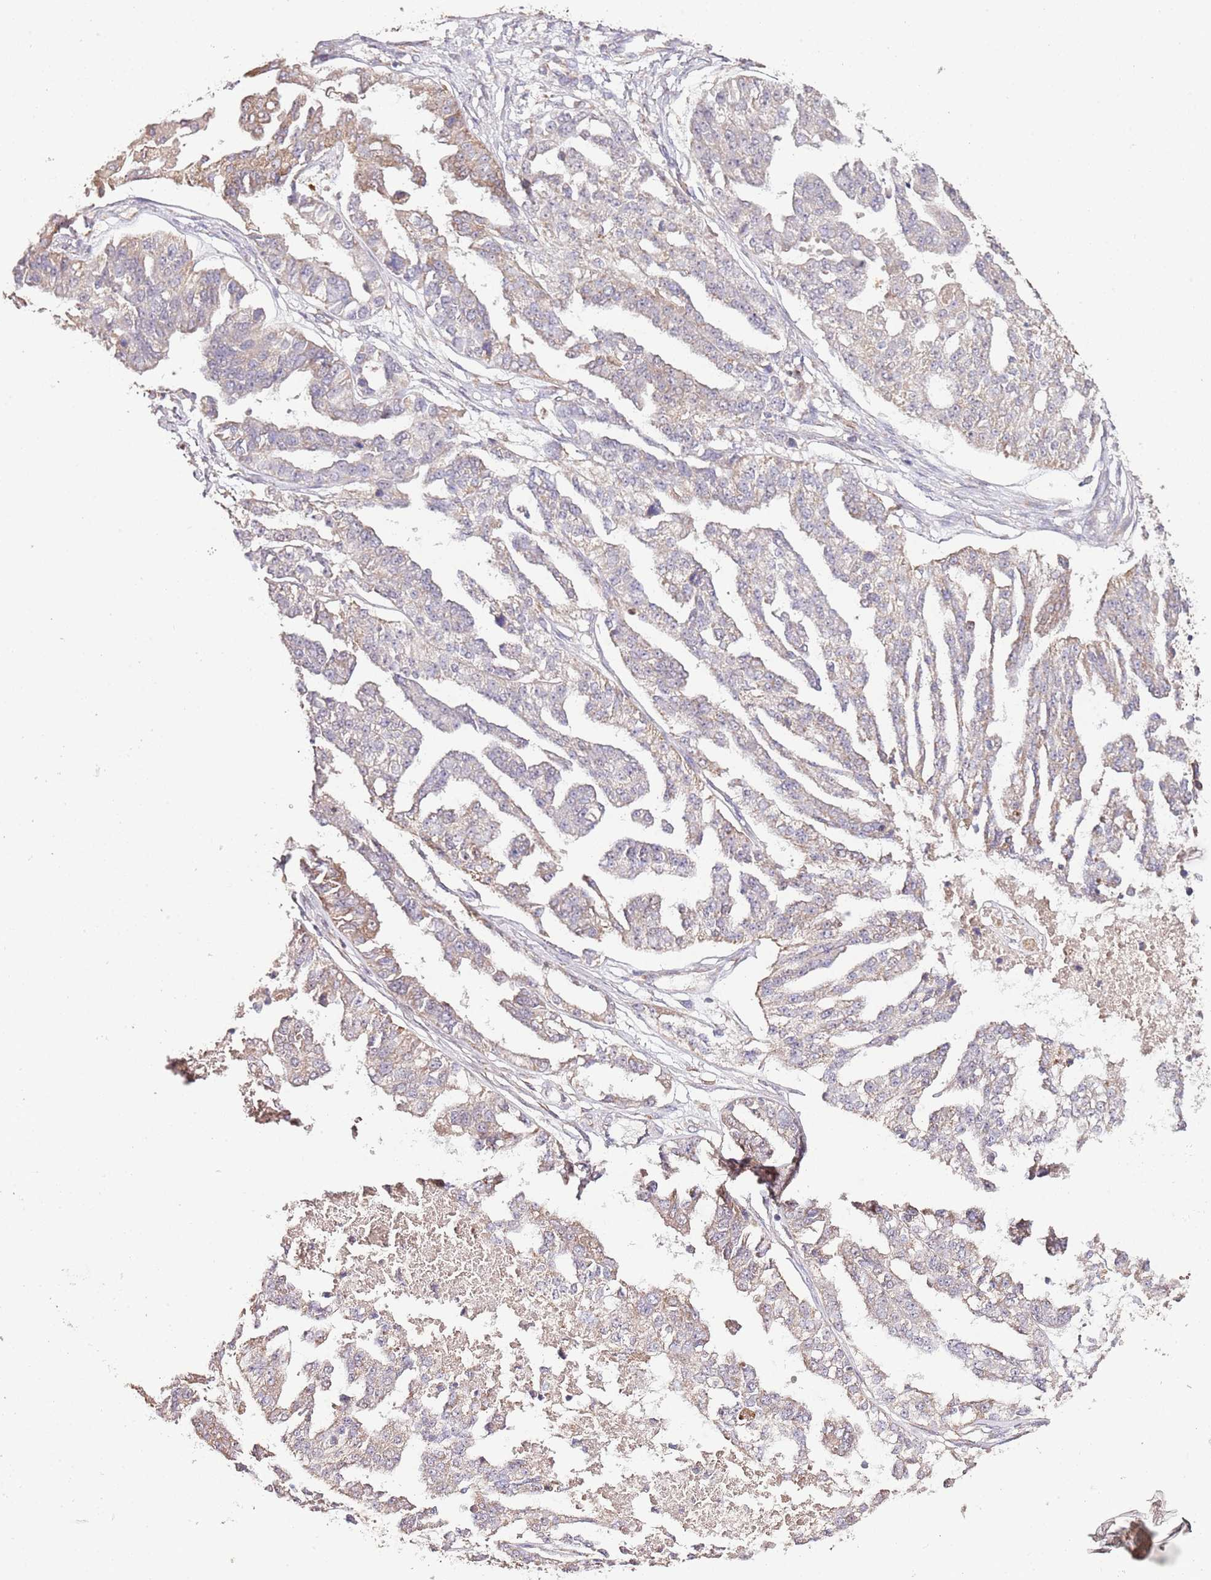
{"staining": {"intensity": "weak", "quantity": "25%-75%", "location": "cytoplasmic/membranous"}, "tissue": "ovarian cancer", "cell_type": "Tumor cells", "image_type": "cancer", "snomed": [{"axis": "morphology", "description": "Cystadenocarcinoma, serous, NOS"}, {"axis": "topography", "description": "Ovary"}], "caption": "Immunohistochemistry photomicrograph of neoplastic tissue: human ovarian cancer (serous cystadenocarcinoma) stained using immunohistochemistry displays low levels of weak protein expression localized specifically in the cytoplasmic/membranous of tumor cells, appearing as a cytoplasmic/membranous brown color.", "gene": "IVD", "patient": {"sex": "female", "age": 58}}